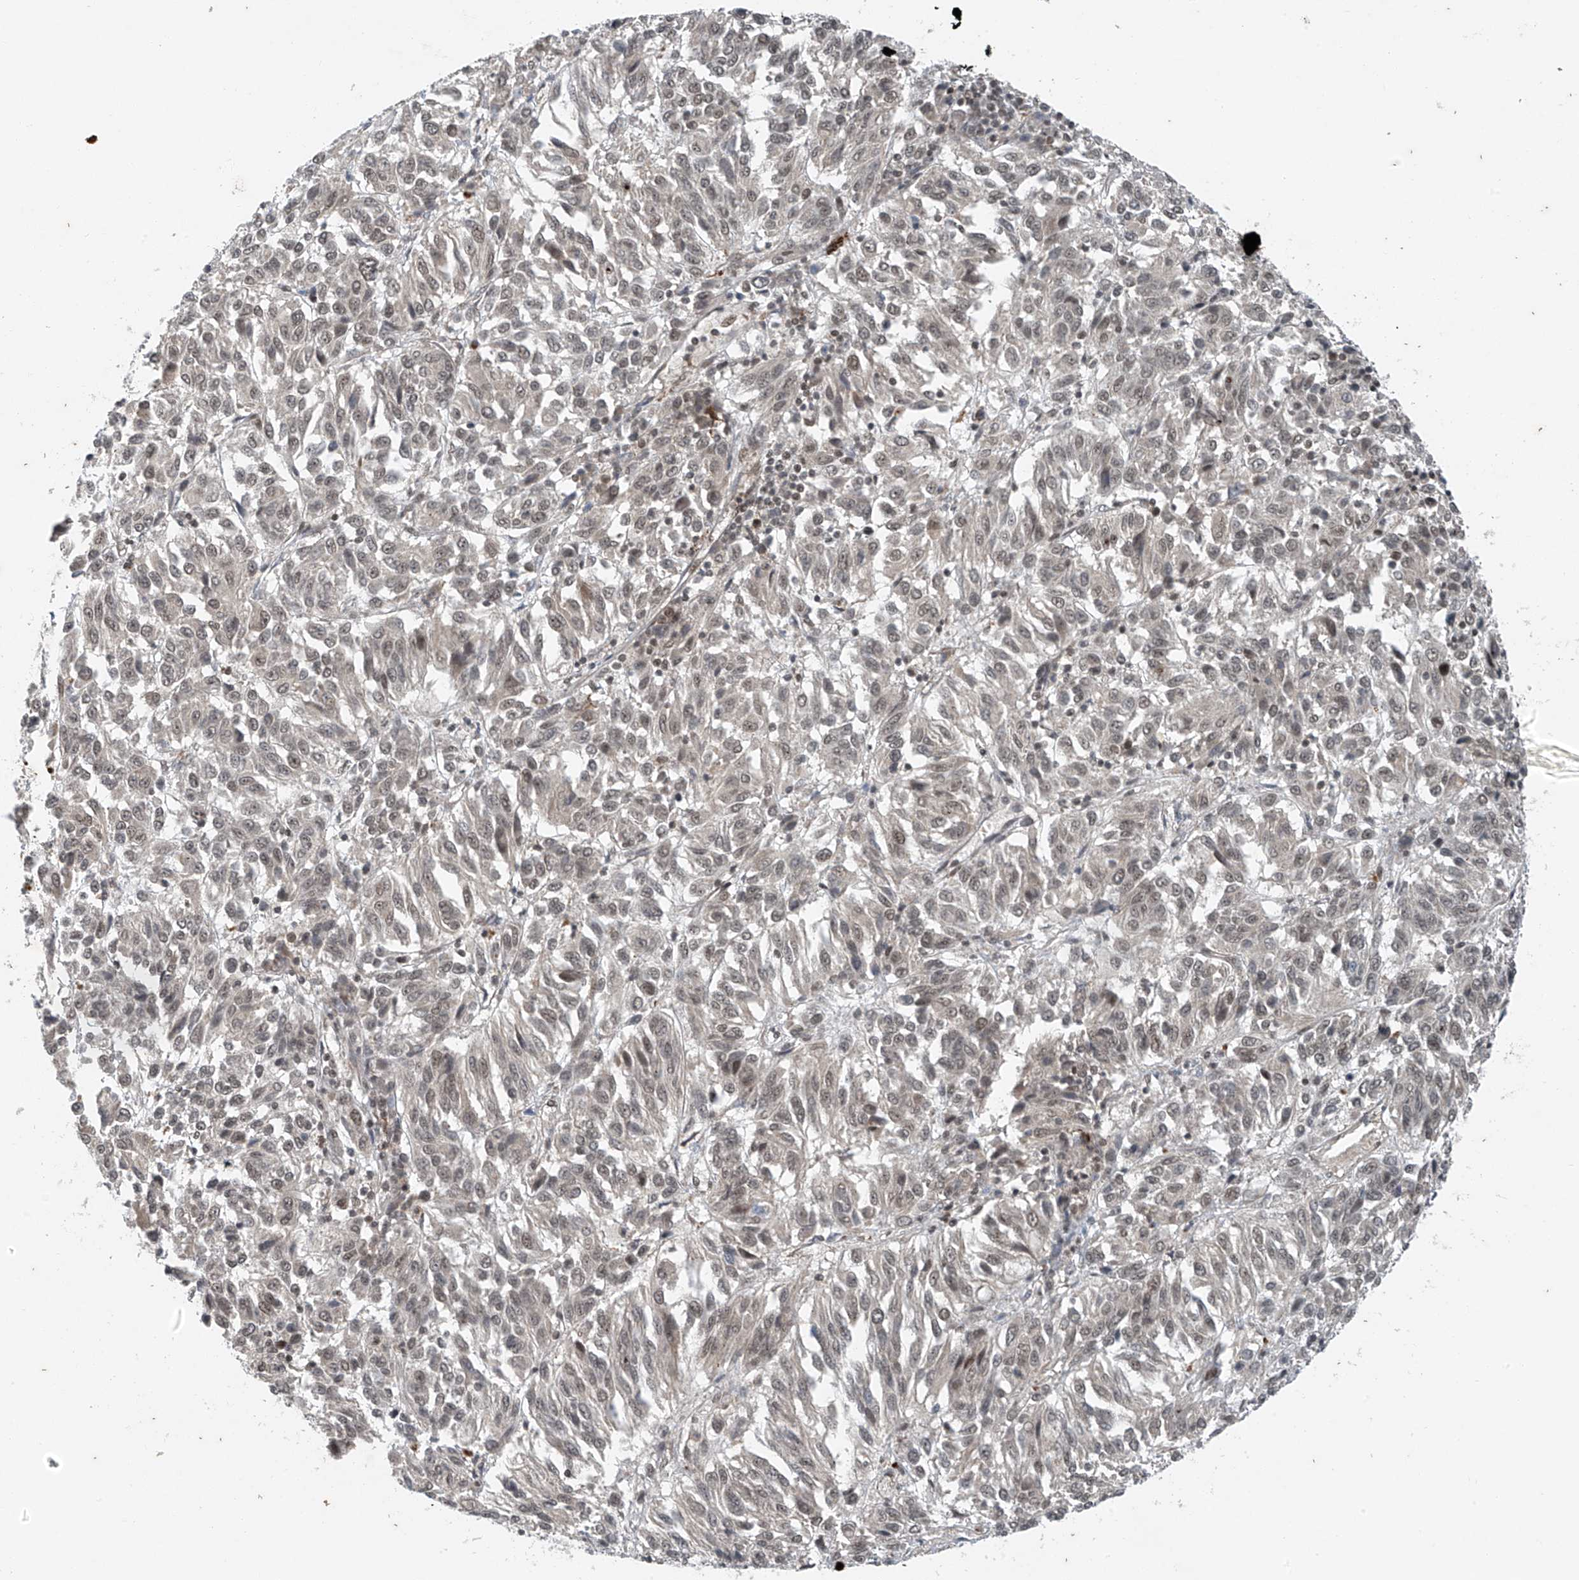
{"staining": {"intensity": "weak", "quantity": "25%-75%", "location": "nuclear"}, "tissue": "melanoma", "cell_type": "Tumor cells", "image_type": "cancer", "snomed": [{"axis": "morphology", "description": "Malignant melanoma, Metastatic site"}, {"axis": "topography", "description": "Lung"}], "caption": "There is low levels of weak nuclear staining in tumor cells of malignant melanoma (metastatic site), as demonstrated by immunohistochemical staining (brown color).", "gene": "TAF8", "patient": {"sex": "male", "age": 64}}